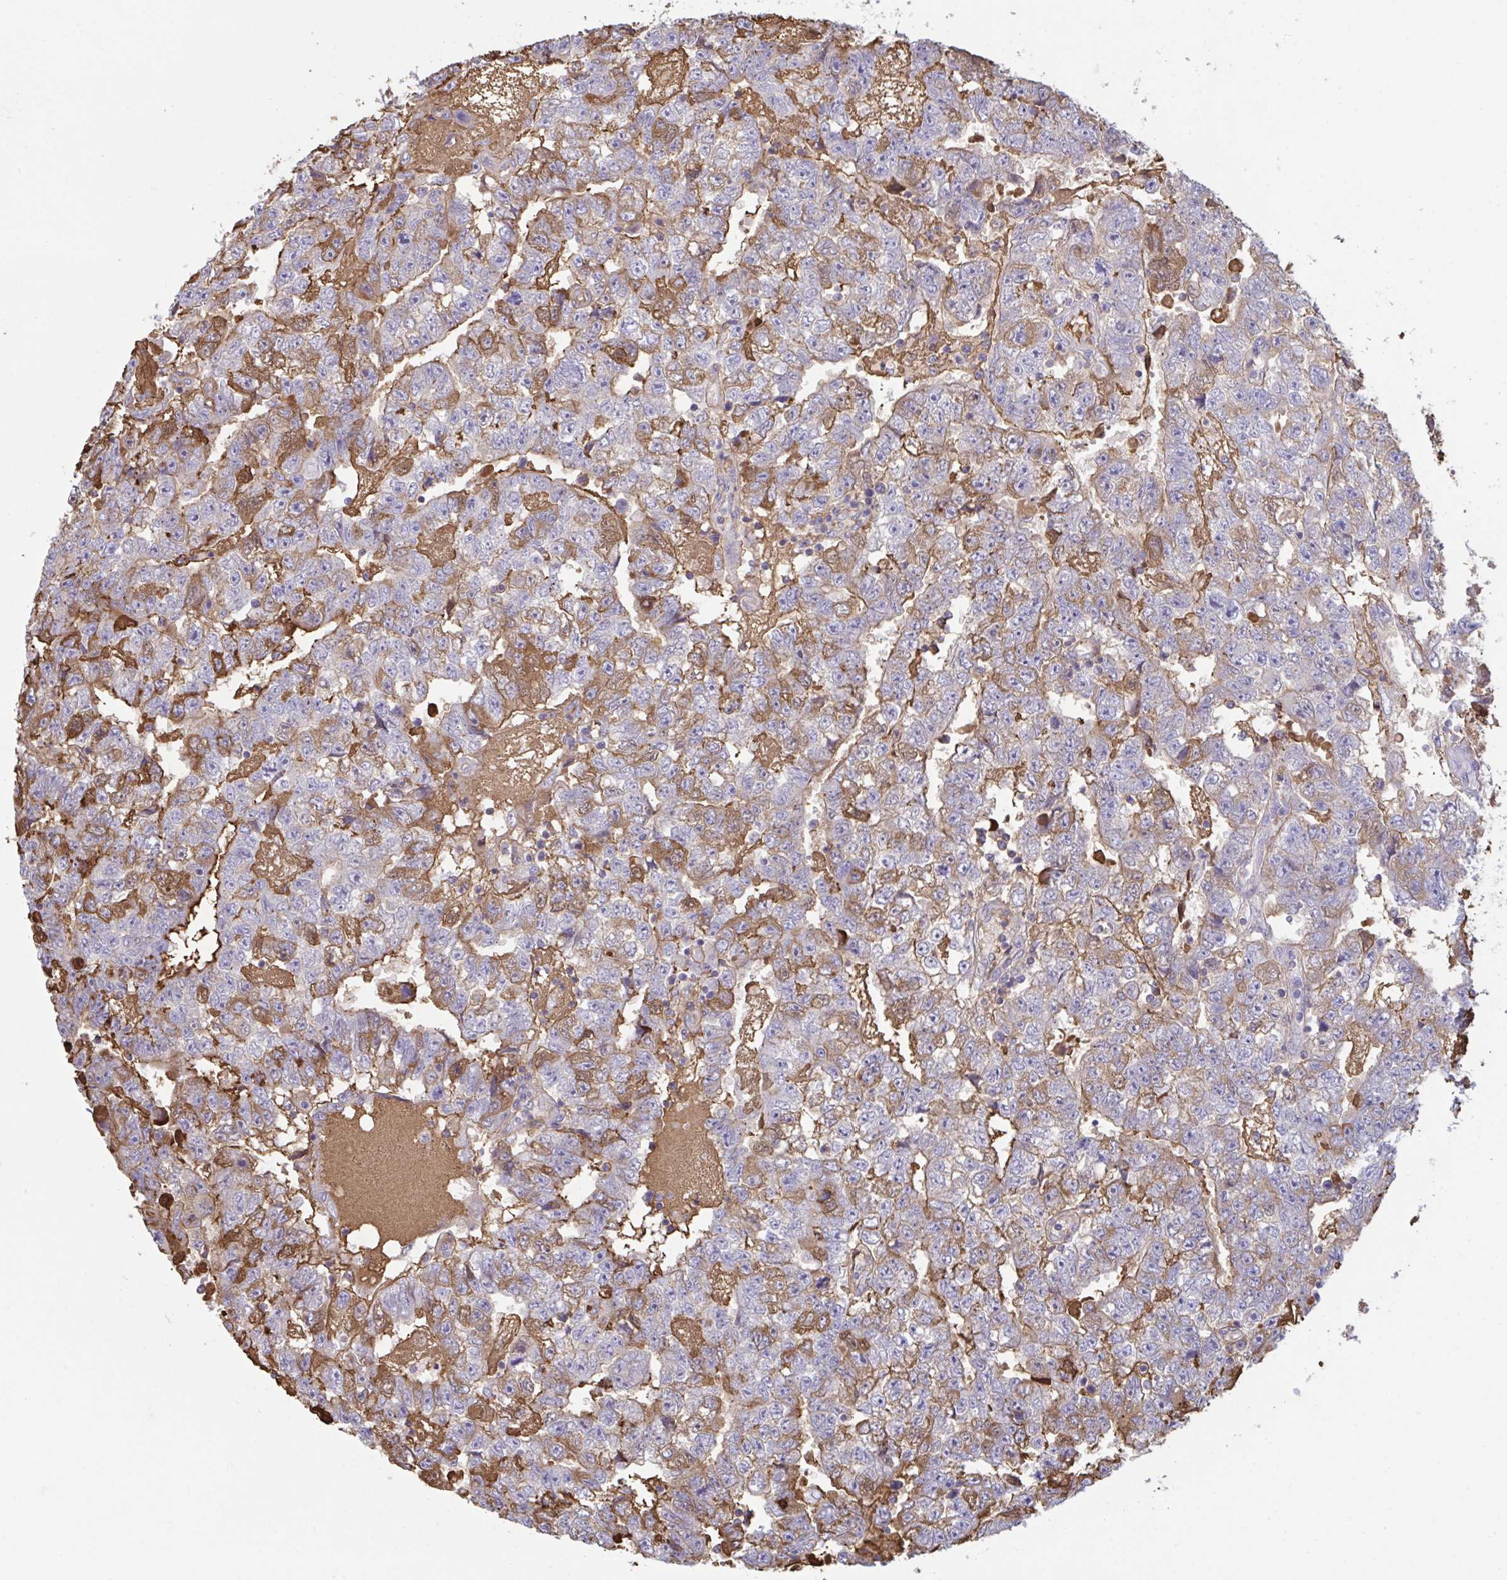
{"staining": {"intensity": "moderate", "quantity": "<25%", "location": "cytoplasmic/membranous"}, "tissue": "testis cancer", "cell_type": "Tumor cells", "image_type": "cancer", "snomed": [{"axis": "morphology", "description": "Carcinoma, Embryonal, NOS"}, {"axis": "topography", "description": "Testis"}], "caption": "A brown stain highlights moderate cytoplasmic/membranous expression of a protein in human testis cancer (embryonal carcinoma) tumor cells.", "gene": "IL1R1", "patient": {"sex": "male", "age": 25}}